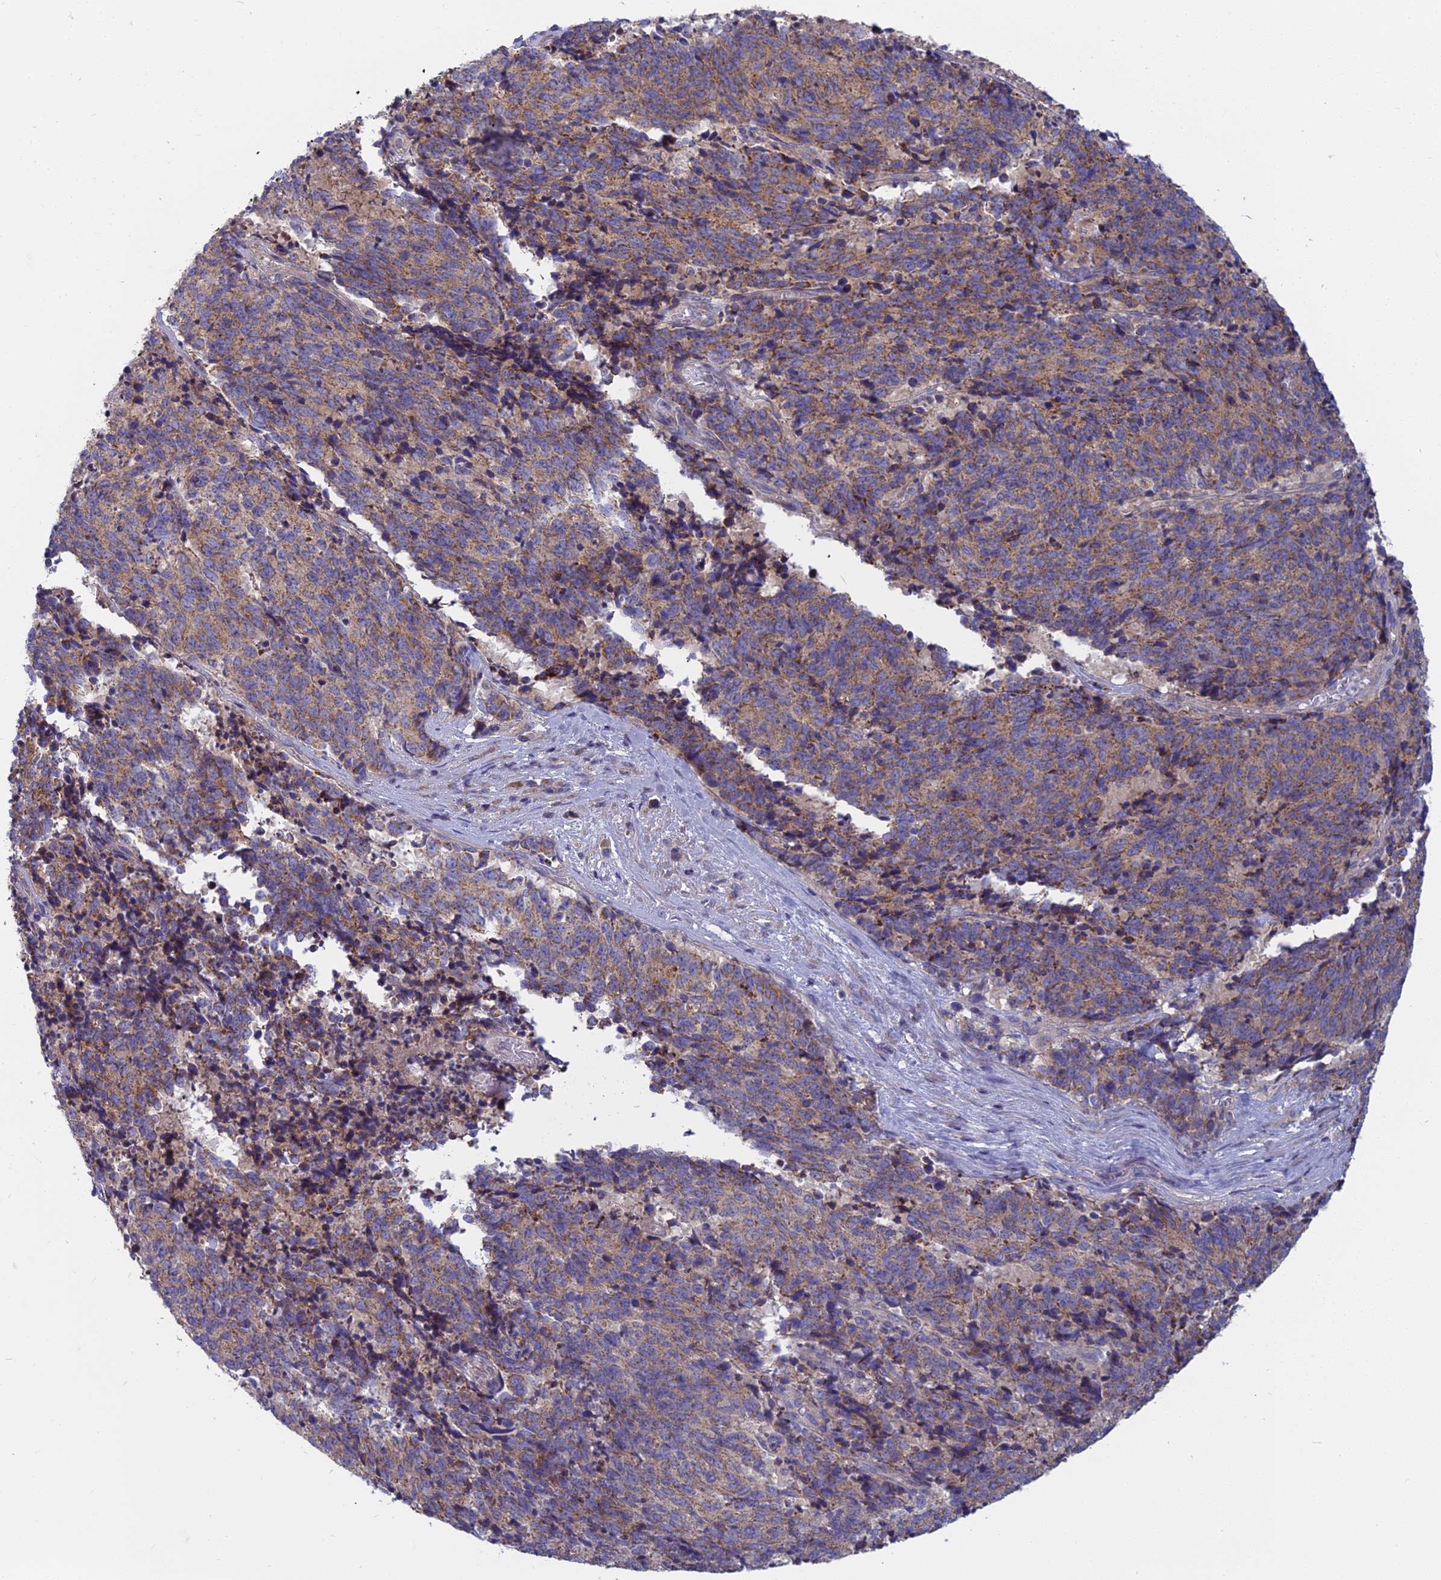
{"staining": {"intensity": "moderate", "quantity": "25%-75%", "location": "cytoplasmic/membranous"}, "tissue": "cervical cancer", "cell_type": "Tumor cells", "image_type": "cancer", "snomed": [{"axis": "morphology", "description": "Squamous cell carcinoma, NOS"}, {"axis": "topography", "description": "Cervix"}], "caption": "Immunohistochemistry (DAB) staining of human cervical cancer reveals moderate cytoplasmic/membranous protein expression in approximately 25%-75% of tumor cells.", "gene": "COX20", "patient": {"sex": "female", "age": 29}}